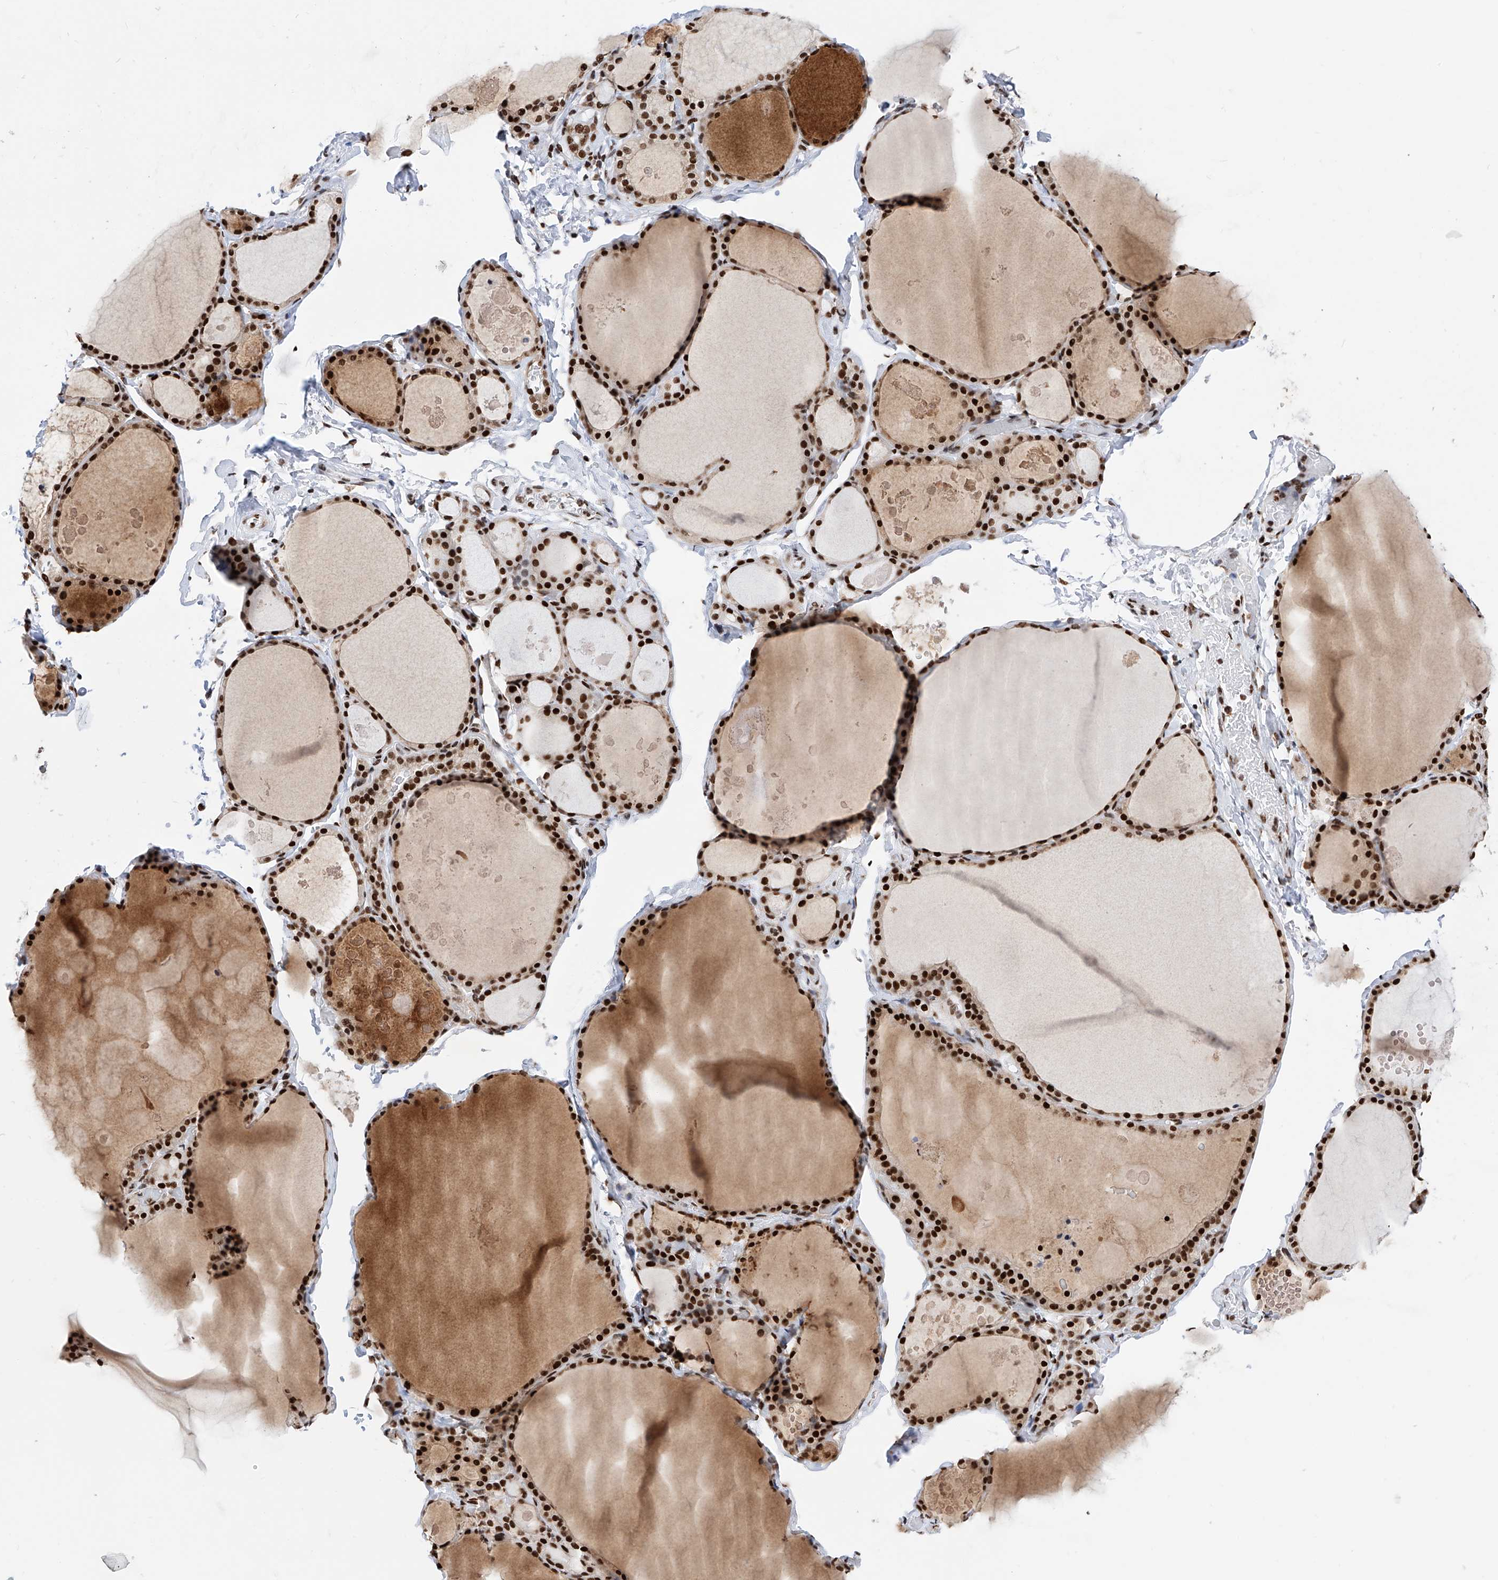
{"staining": {"intensity": "strong", "quantity": ">75%", "location": "nuclear"}, "tissue": "thyroid gland", "cell_type": "Glandular cells", "image_type": "normal", "snomed": [{"axis": "morphology", "description": "Normal tissue, NOS"}, {"axis": "topography", "description": "Thyroid gland"}], "caption": "Immunohistochemistry micrograph of benign thyroid gland: thyroid gland stained using IHC exhibits high levels of strong protein expression localized specifically in the nuclear of glandular cells, appearing as a nuclear brown color.", "gene": "SRSF6", "patient": {"sex": "male", "age": 56}}